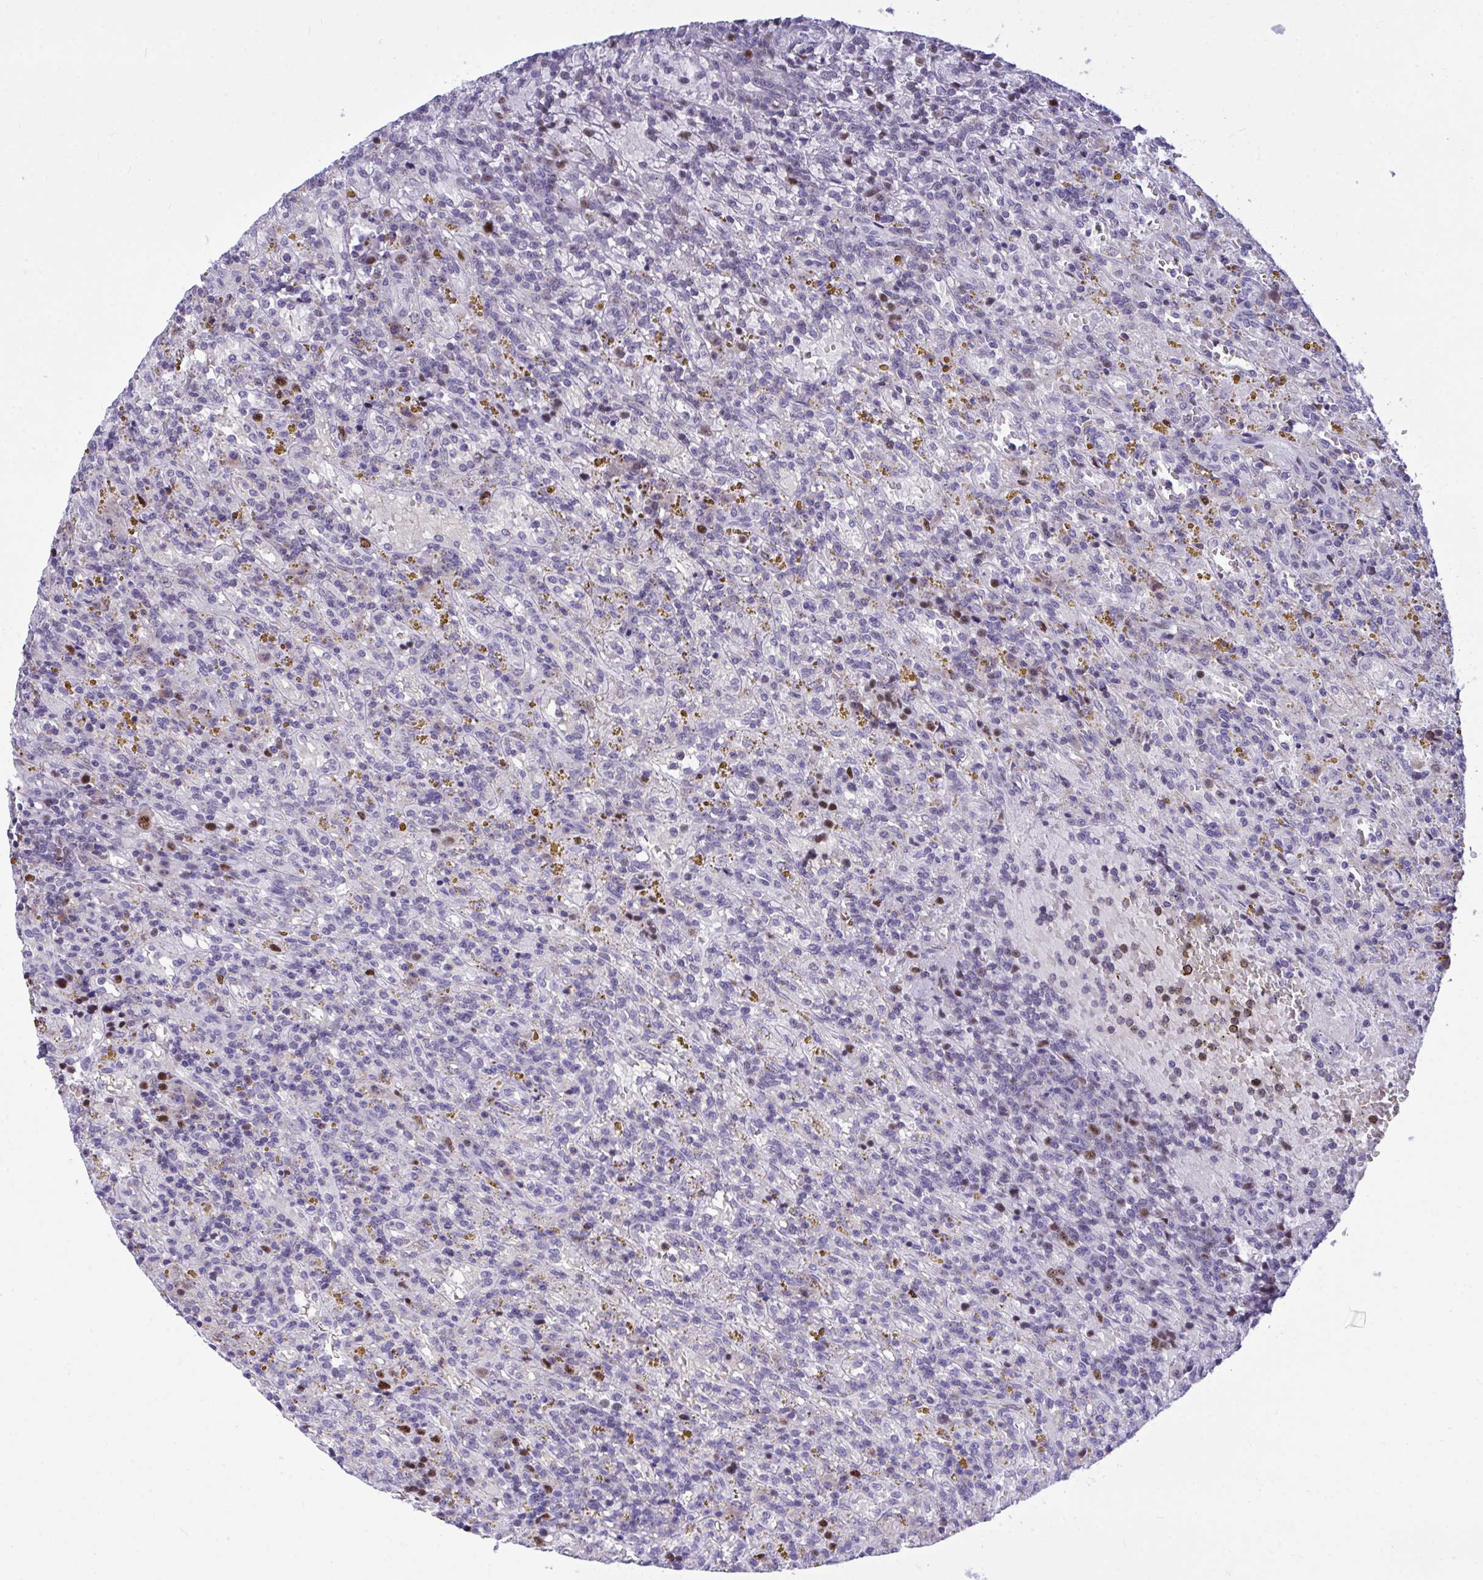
{"staining": {"intensity": "strong", "quantity": "<25%", "location": "nuclear"}, "tissue": "lymphoma", "cell_type": "Tumor cells", "image_type": "cancer", "snomed": [{"axis": "morphology", "description": "Malignant lymphoma, non-Hodgkin's type, Low grade"}, {"axis": "topography", "description": "Spleen"}], "caption": "Tumor cells display medium levels of strong nuclear expression in about <25% of cells in human malignant lymphoma, non-Hodgkin's type (low-grade).", "gene": "C1QL2", "patient": {"sex": "female", "age": 65}}